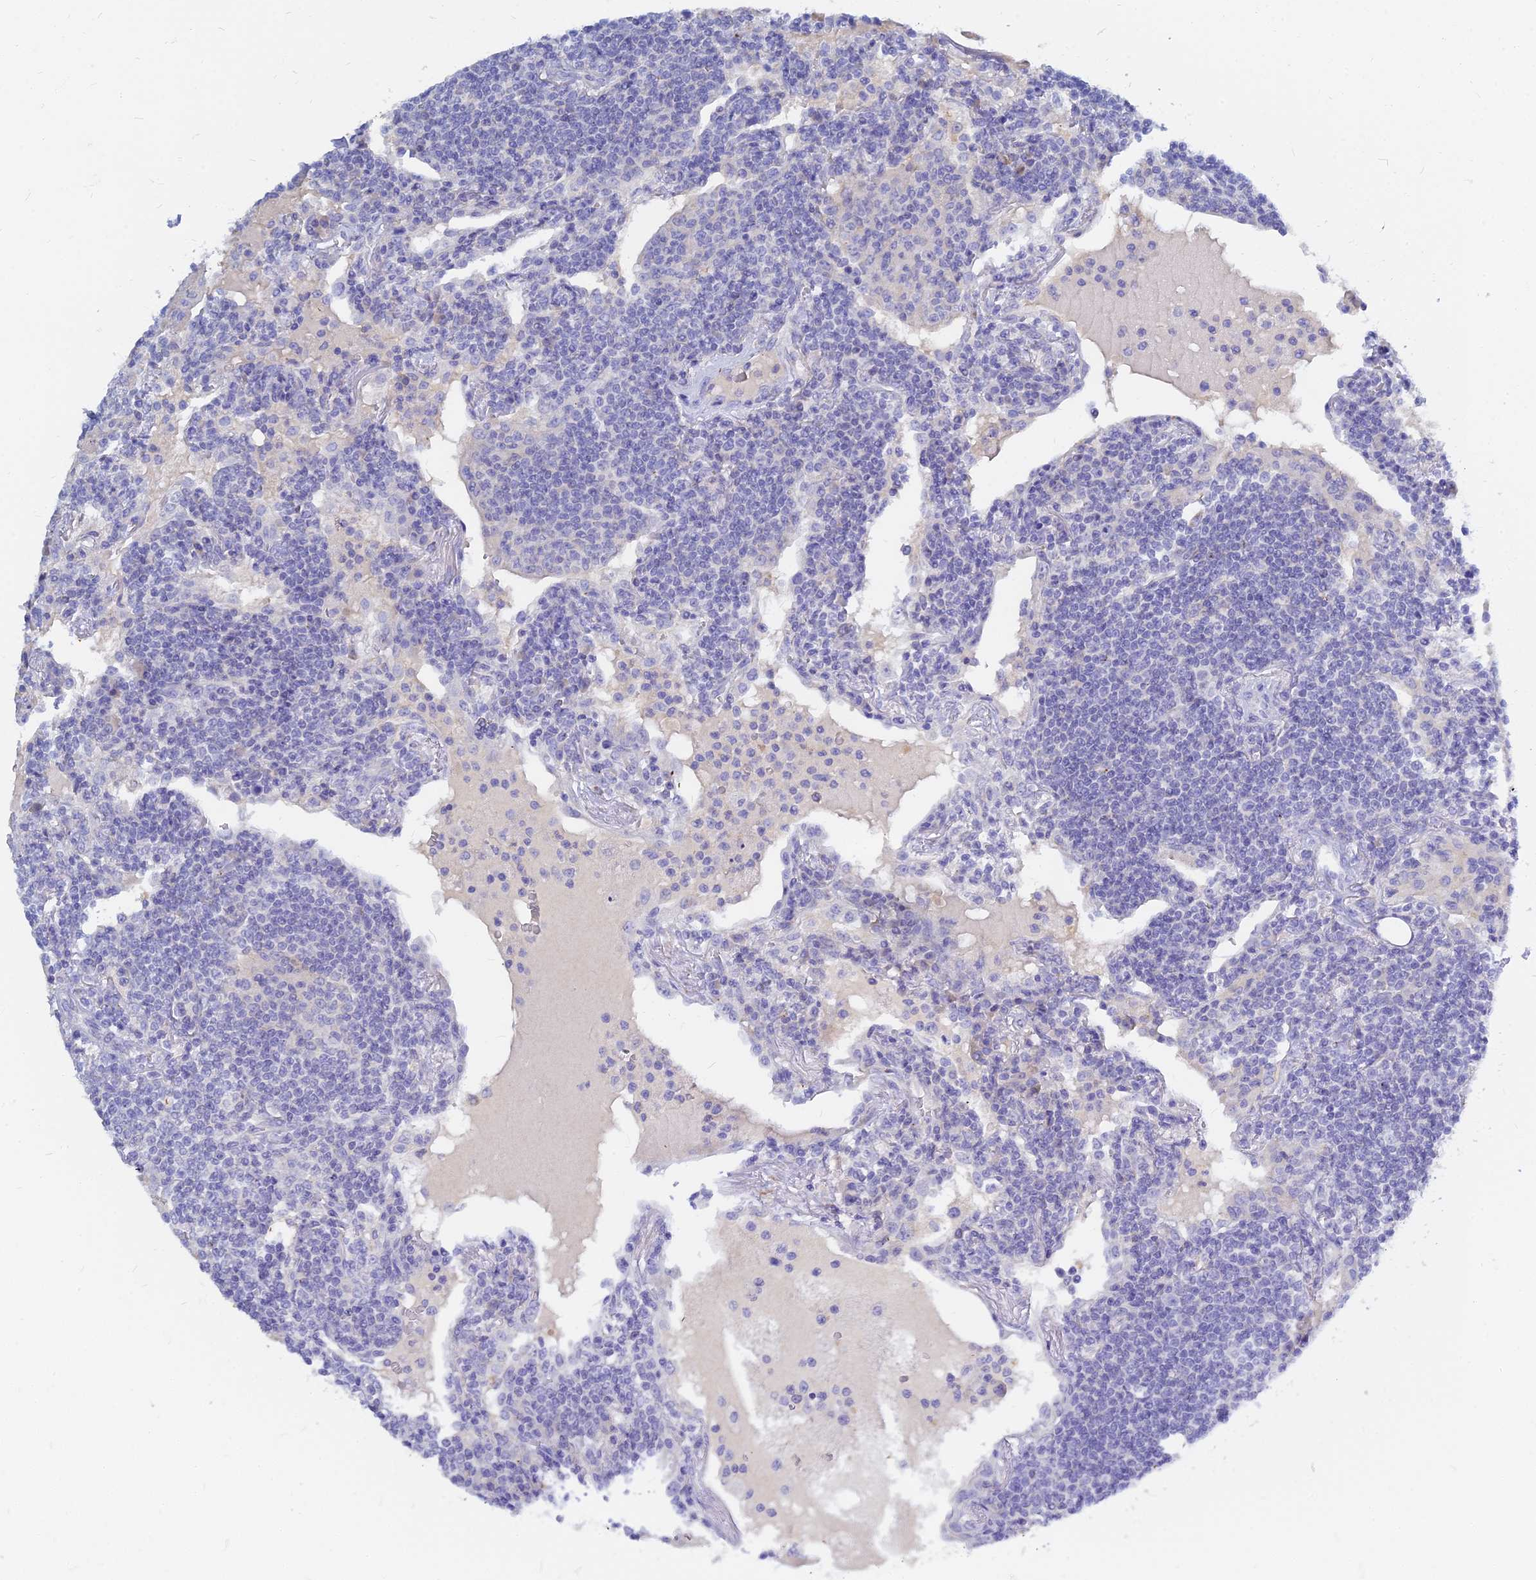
{"staining": {"intensity": "negative", "quantity": "none", "location": "none"}, "tissue": "lymphoma", "cell_type": "Tumor cells", "image_type": "cancer", "snomed": [{"axis": "morphology", "description": "Malignant lymphoma, non-Hodgkin's type, Low grade"}, {"axis": "topography", "description": "Lung"}], "caption": "IHC micrograph of neoplastic tissue: lymphoma stained with DAB exhibits no significant protein staining in tumor cells.", "gene": "ZNF552", "patient": {"sex": "female", "age": 71}}